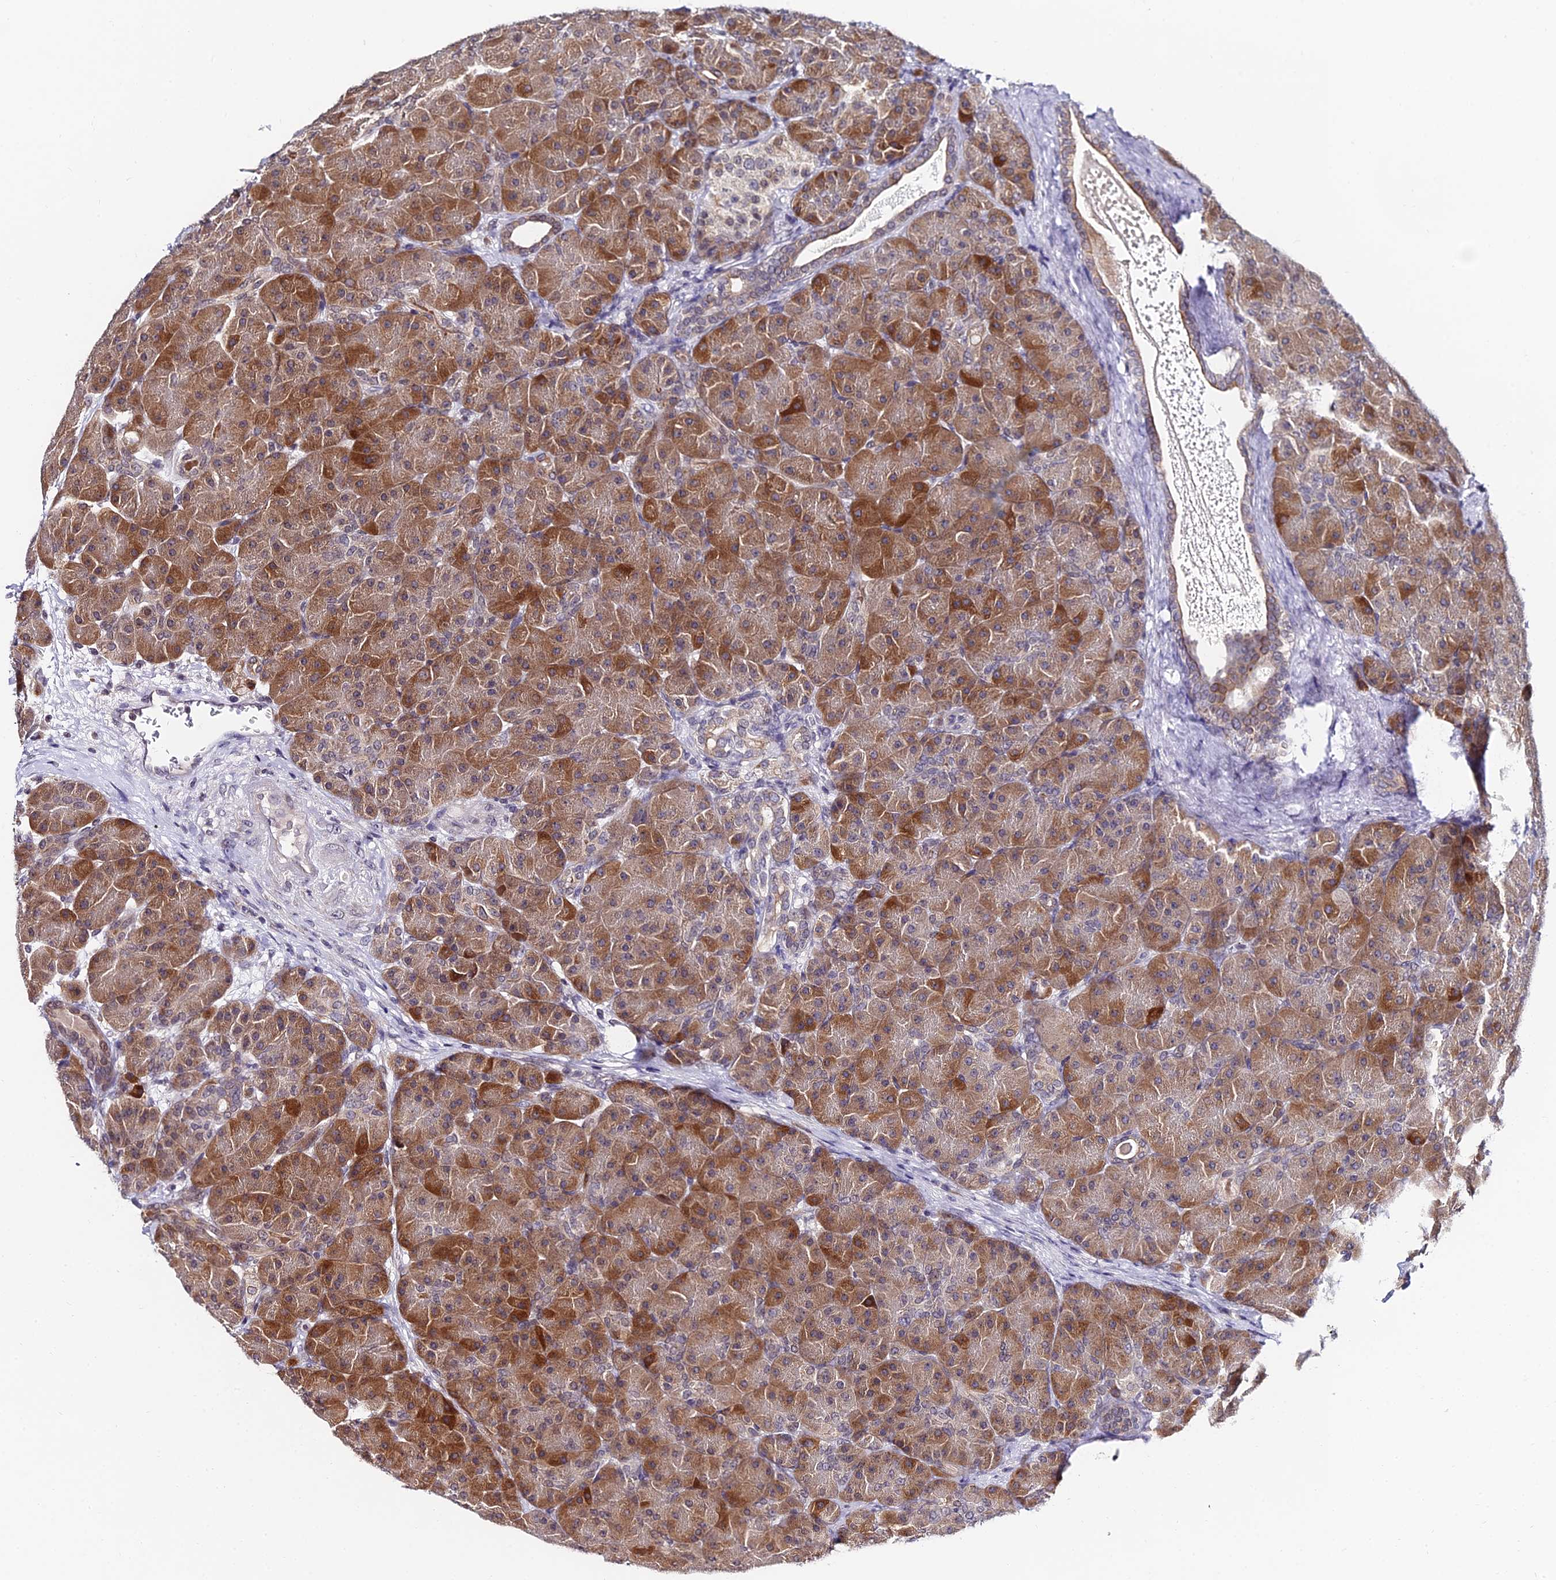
{"staining": {"intensity": "strong", "quantity": ">75%", "location": "cytoplasmic/membranous"}, "tissue": "pancreas", "cell_type": "Exocrine glandular cells", "image_type": "normal", "snomed": [{"axis": "morphology", "description": "Normal tissue, NOS"}, {"axis": "topography", "description": "Pancreas"}], "caption": "An immunohistochemistry (IHC) micrograph of benign tissue is shown. Protein staining in brown shows strong cytoplasmic/membranous positivity in pancreas within exocrine glandular cells. (DAB IHC with brightfield microscopy, high magnification).", "gene": "CDNF", "patient": {"sex": "male", "age": 66}}